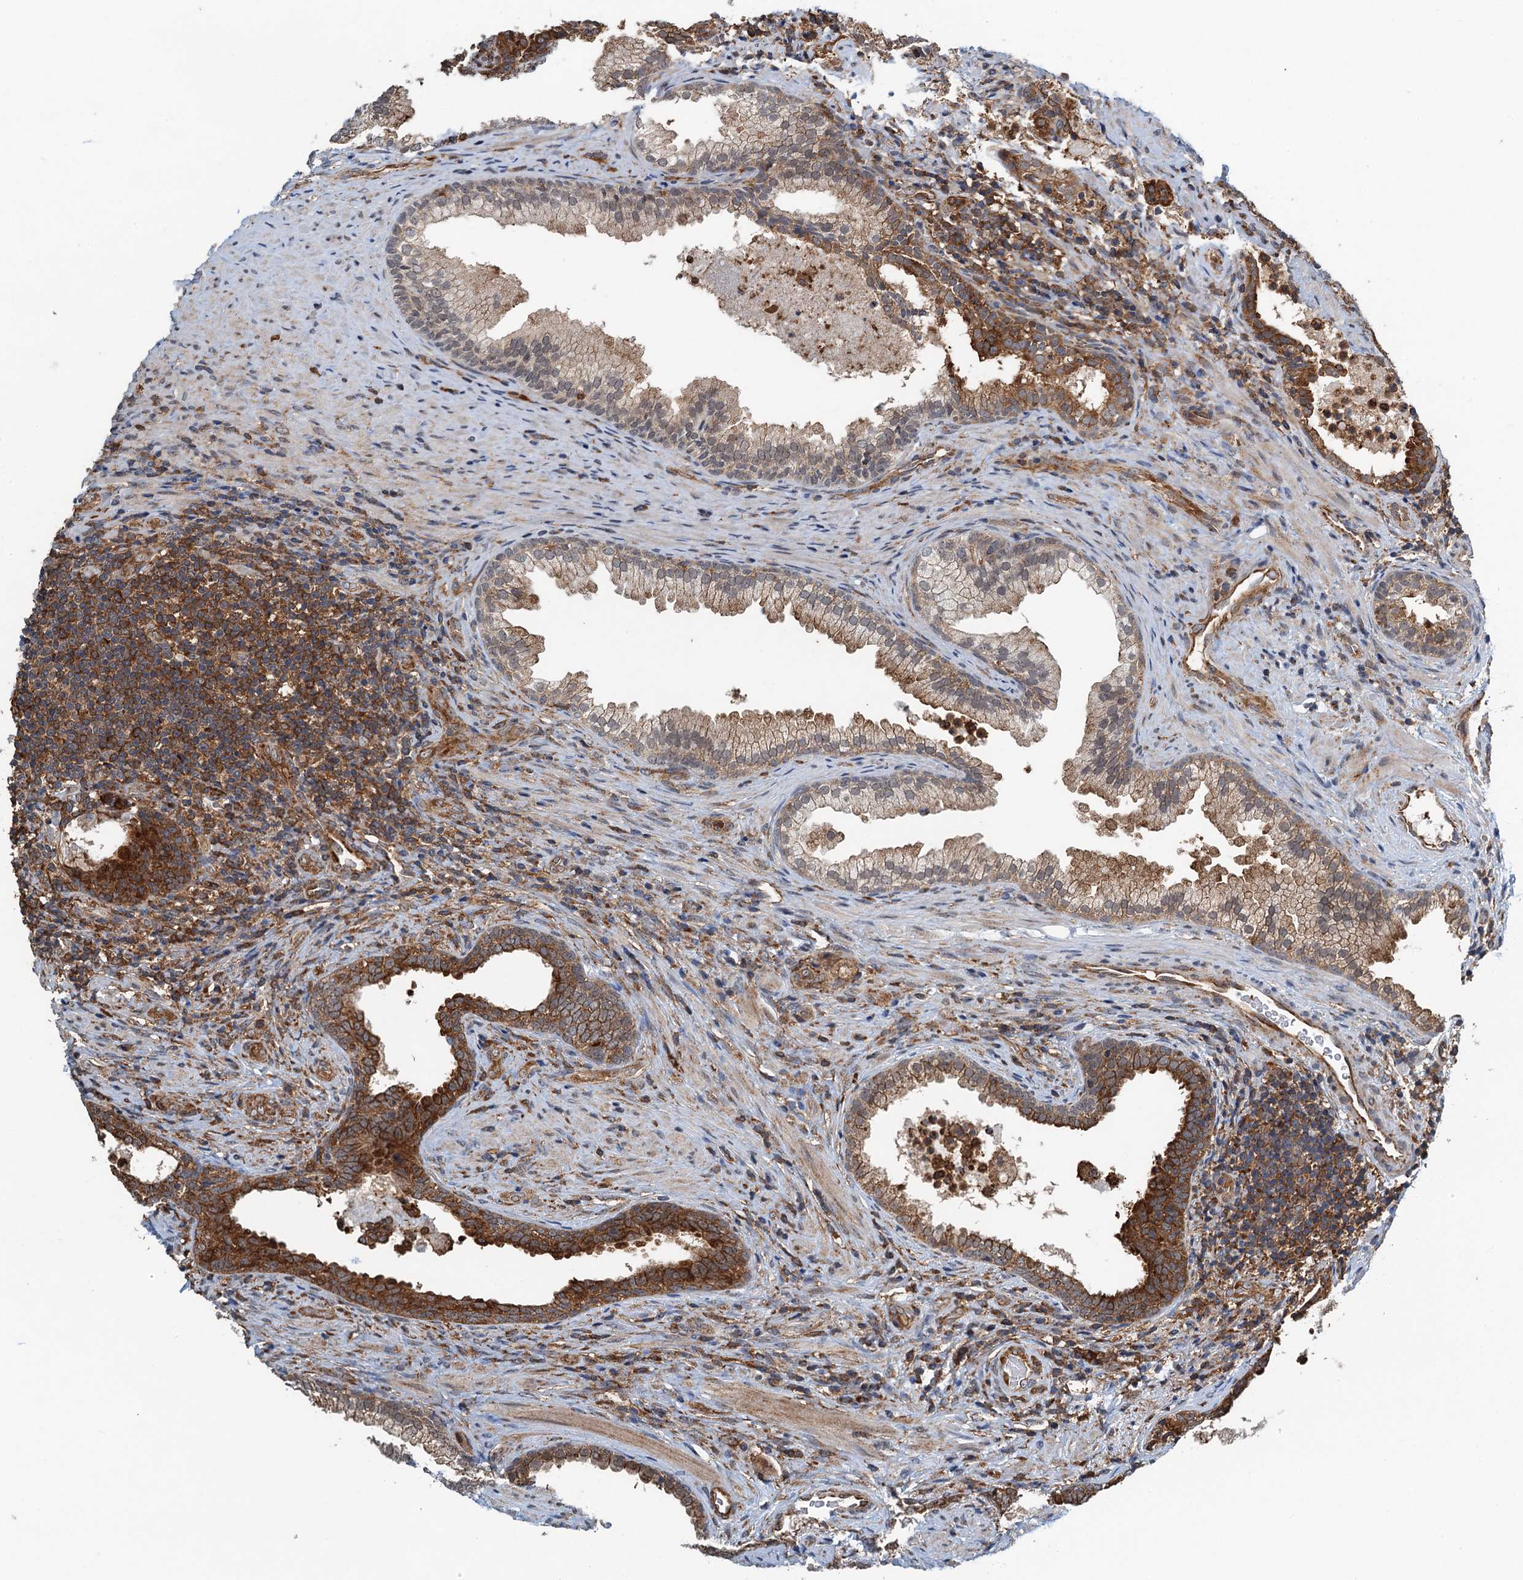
{"staining": {"intensity": "strong", "quantity": "25%-75%", "location": "cytoplasmic/membranous"}, "tissue": "prostate", "cell_type": "Glandular cells", "image_type": "normal", "snomed": [{"axis": "morphology", "description": "Normal tissue, NOS"}, {"axis": "topography", "description": "Prostate"}], "caption": "This is a histology image of immunohistochemistry staining of unremarkable prostate, which shows strong positivity in the cytoplasmic/membranous of glandular cells.", "gene": "WHAMM", "patient": {"sex": "male", "age": 76}}